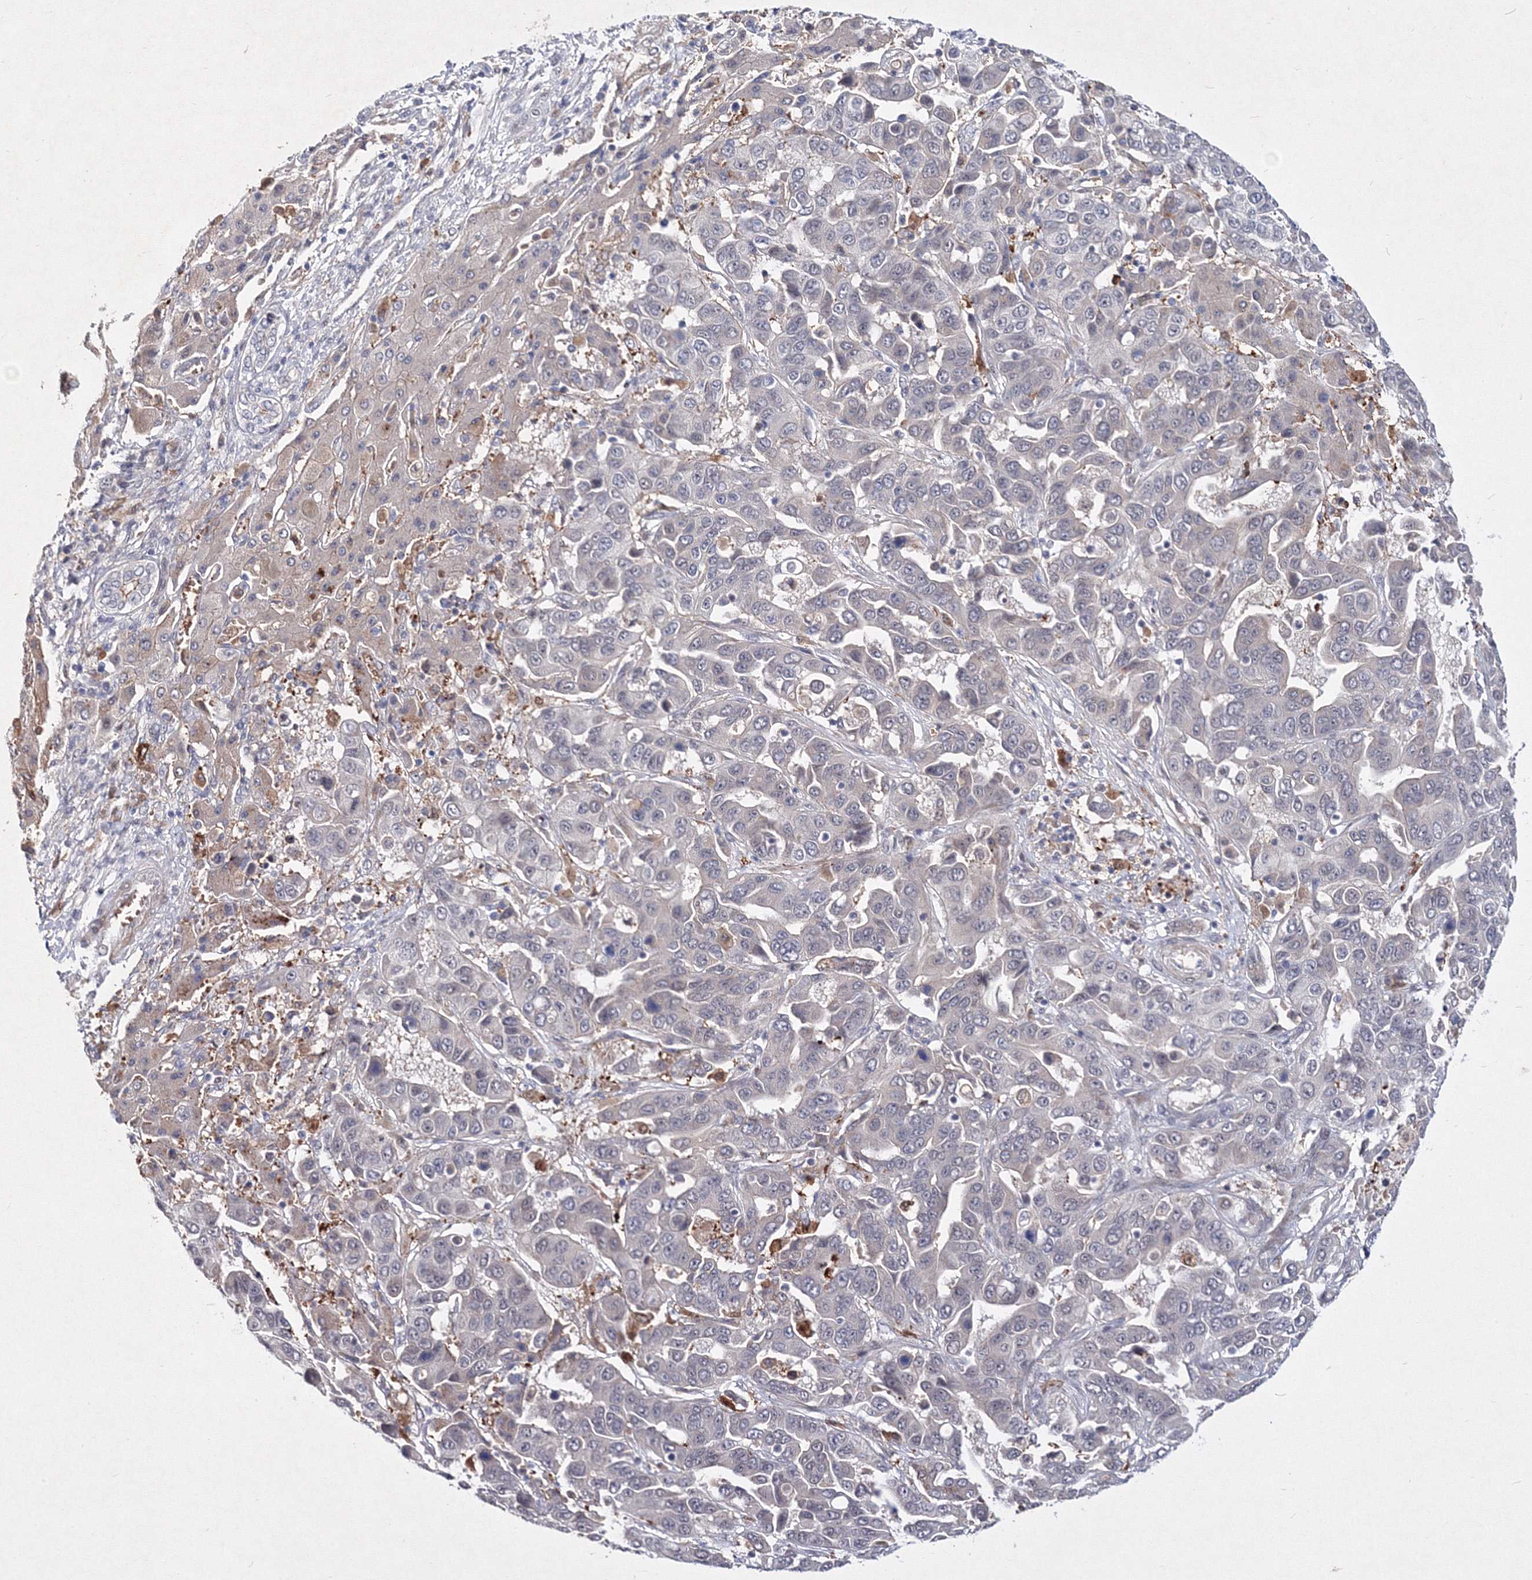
{"staining": {"intensity": "negative", "quantity": "none", "location": "none"}, "tissue": "liver cancer", "cell_type": "Tumor cells", "image_type": "cancer", "snomed": [{"axis": "morphology", "description": "Cholangiocarcinoma"}, {"axis": "topography", "description": "Liver"}], "caption": "Protein analysis of liver cholangiocarcinoma demonstrates no significant expression in tumor cells.", "gene": "C11orf52", "patient": {"sex": "female", "age": 52}}